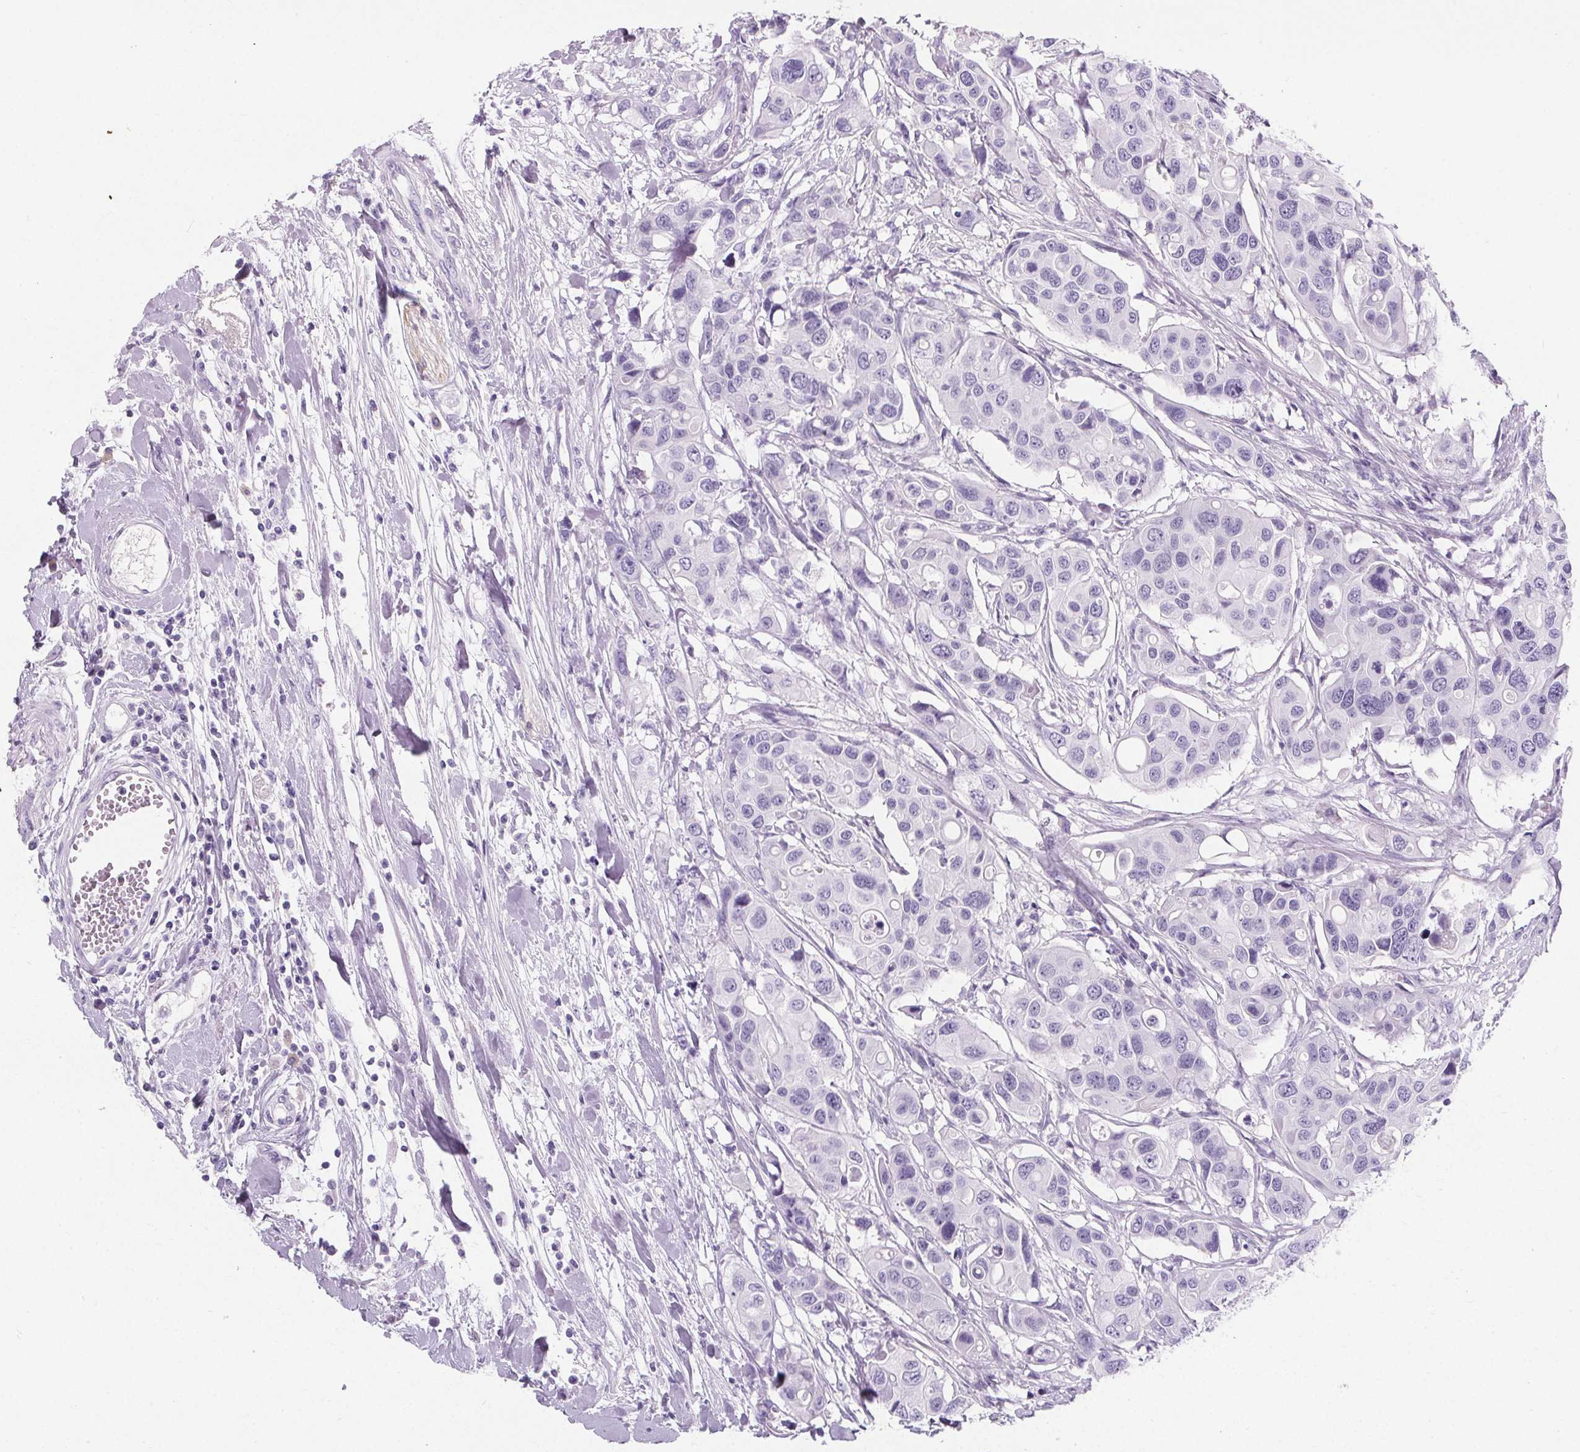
{"staining": {"intensity": "negative", "quantity": "none", "location": "none"}, "tissue": "colorectal cancer", "cell_type": "Tumor cells", "image_type": "cancer", "snomed": [{"axis": "morphology", "description": "Adenocarcinoma, NOS"}, {"axis": "topography", "description": "Colon"}], "caption": "Human adenocarcinoma (colorectal) stained for a protein using immunohistochemistry demonstrates no expression in tumor cells.", "gene": "ADRB1", "patient": {"sex": "male", "age": 77}}